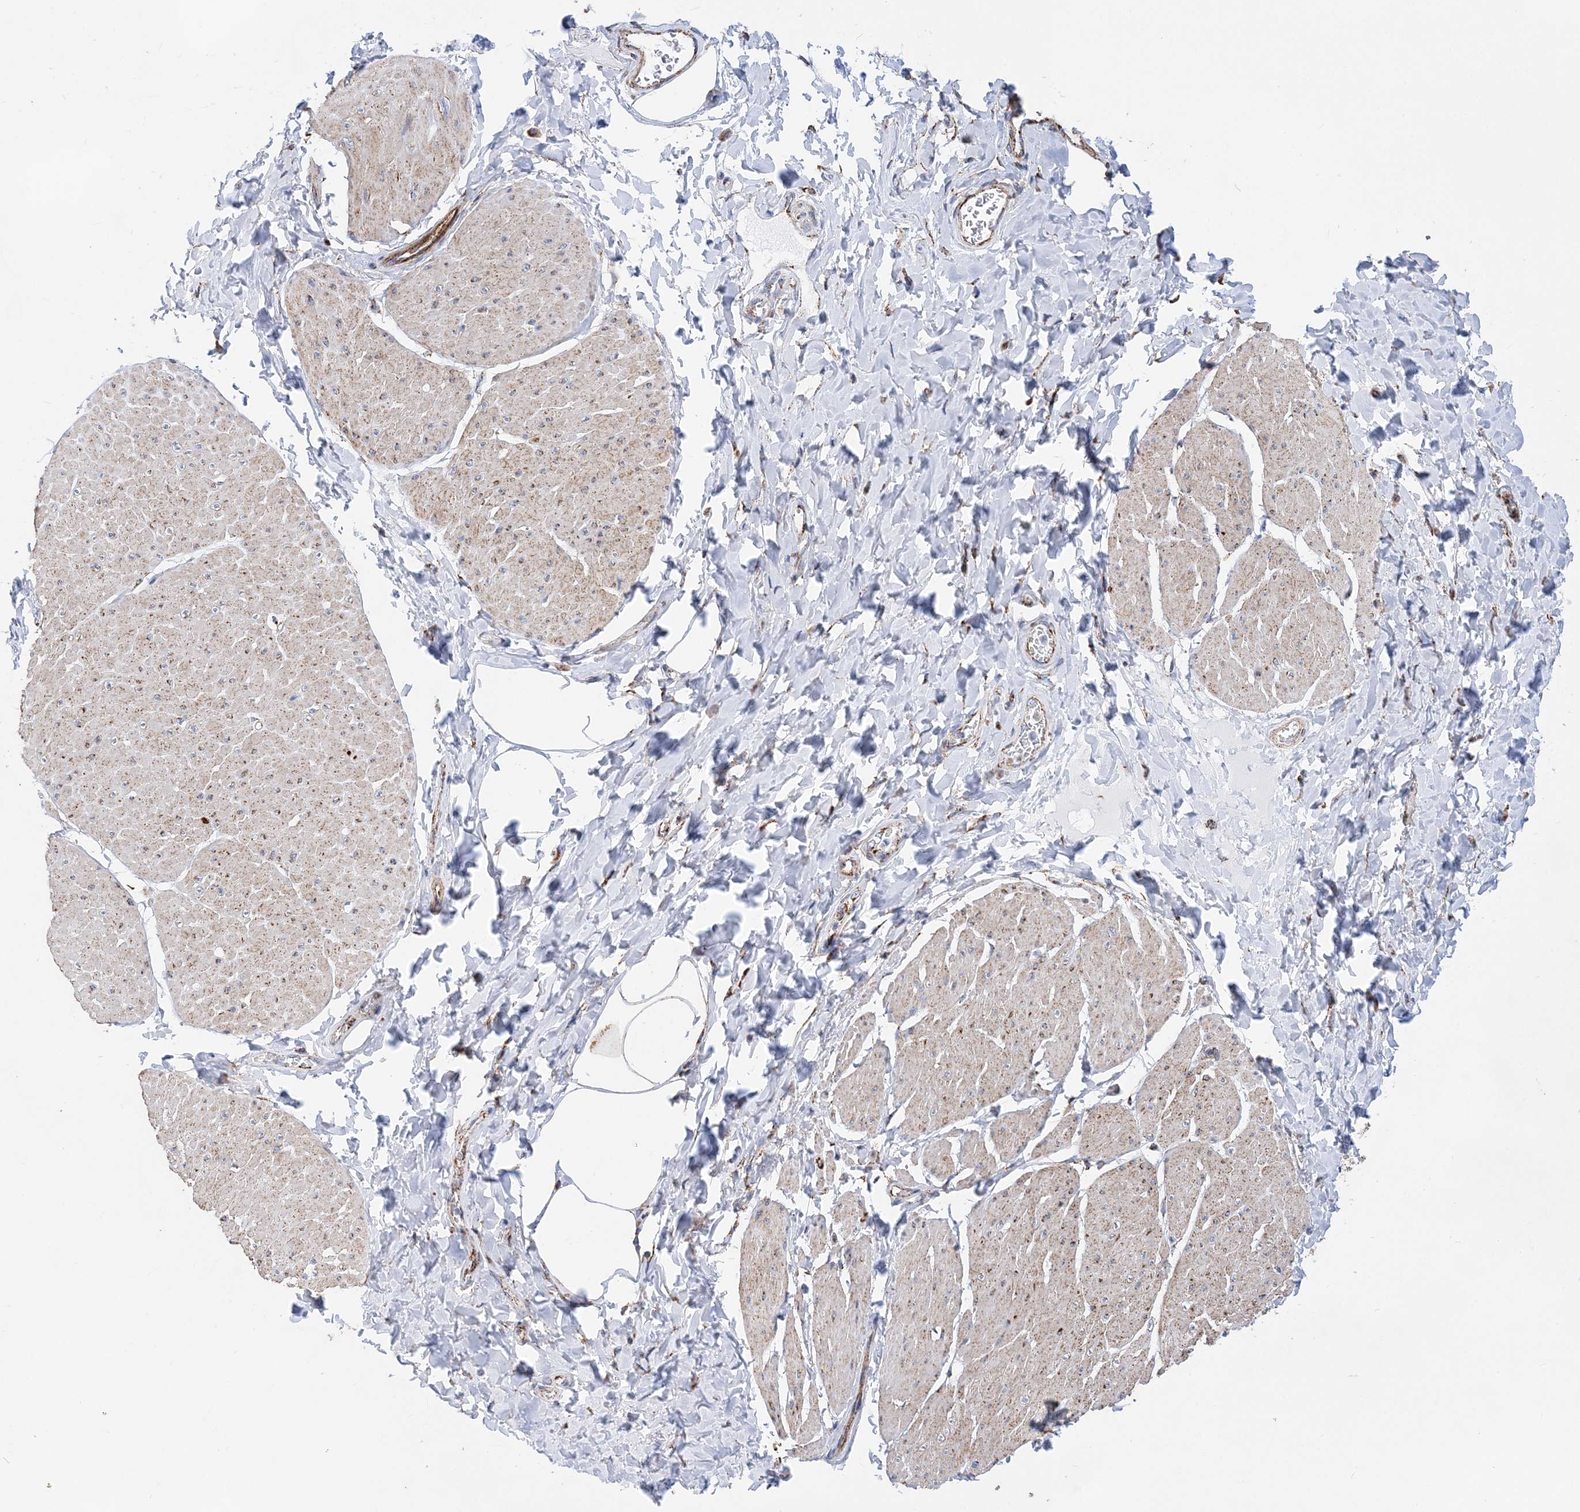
{"staining": {"intensity": "weak", "quantity": ">75%", "location": "cytoplasmic/membranous"}, "tissue": "smooth muscle", "cell_type": "Smooth muscle cells", "image_type": "normal", "snomed": [{"axis": "morphology", "description": "Urothelial carcinoma, High grade"}, {"axis": "topography", "description": "Urinary bladder"}], "caption": "A micrograph of human smooth muscle stained for a protein demonstrates weak cytoplasmic/membranous brown staining in smooth muscle cells. (brown staining indicates protein expression, while blue staining denotes nuclei).", "gene": "ACOT9", "patient": {"sex": "male", "age": 46}}